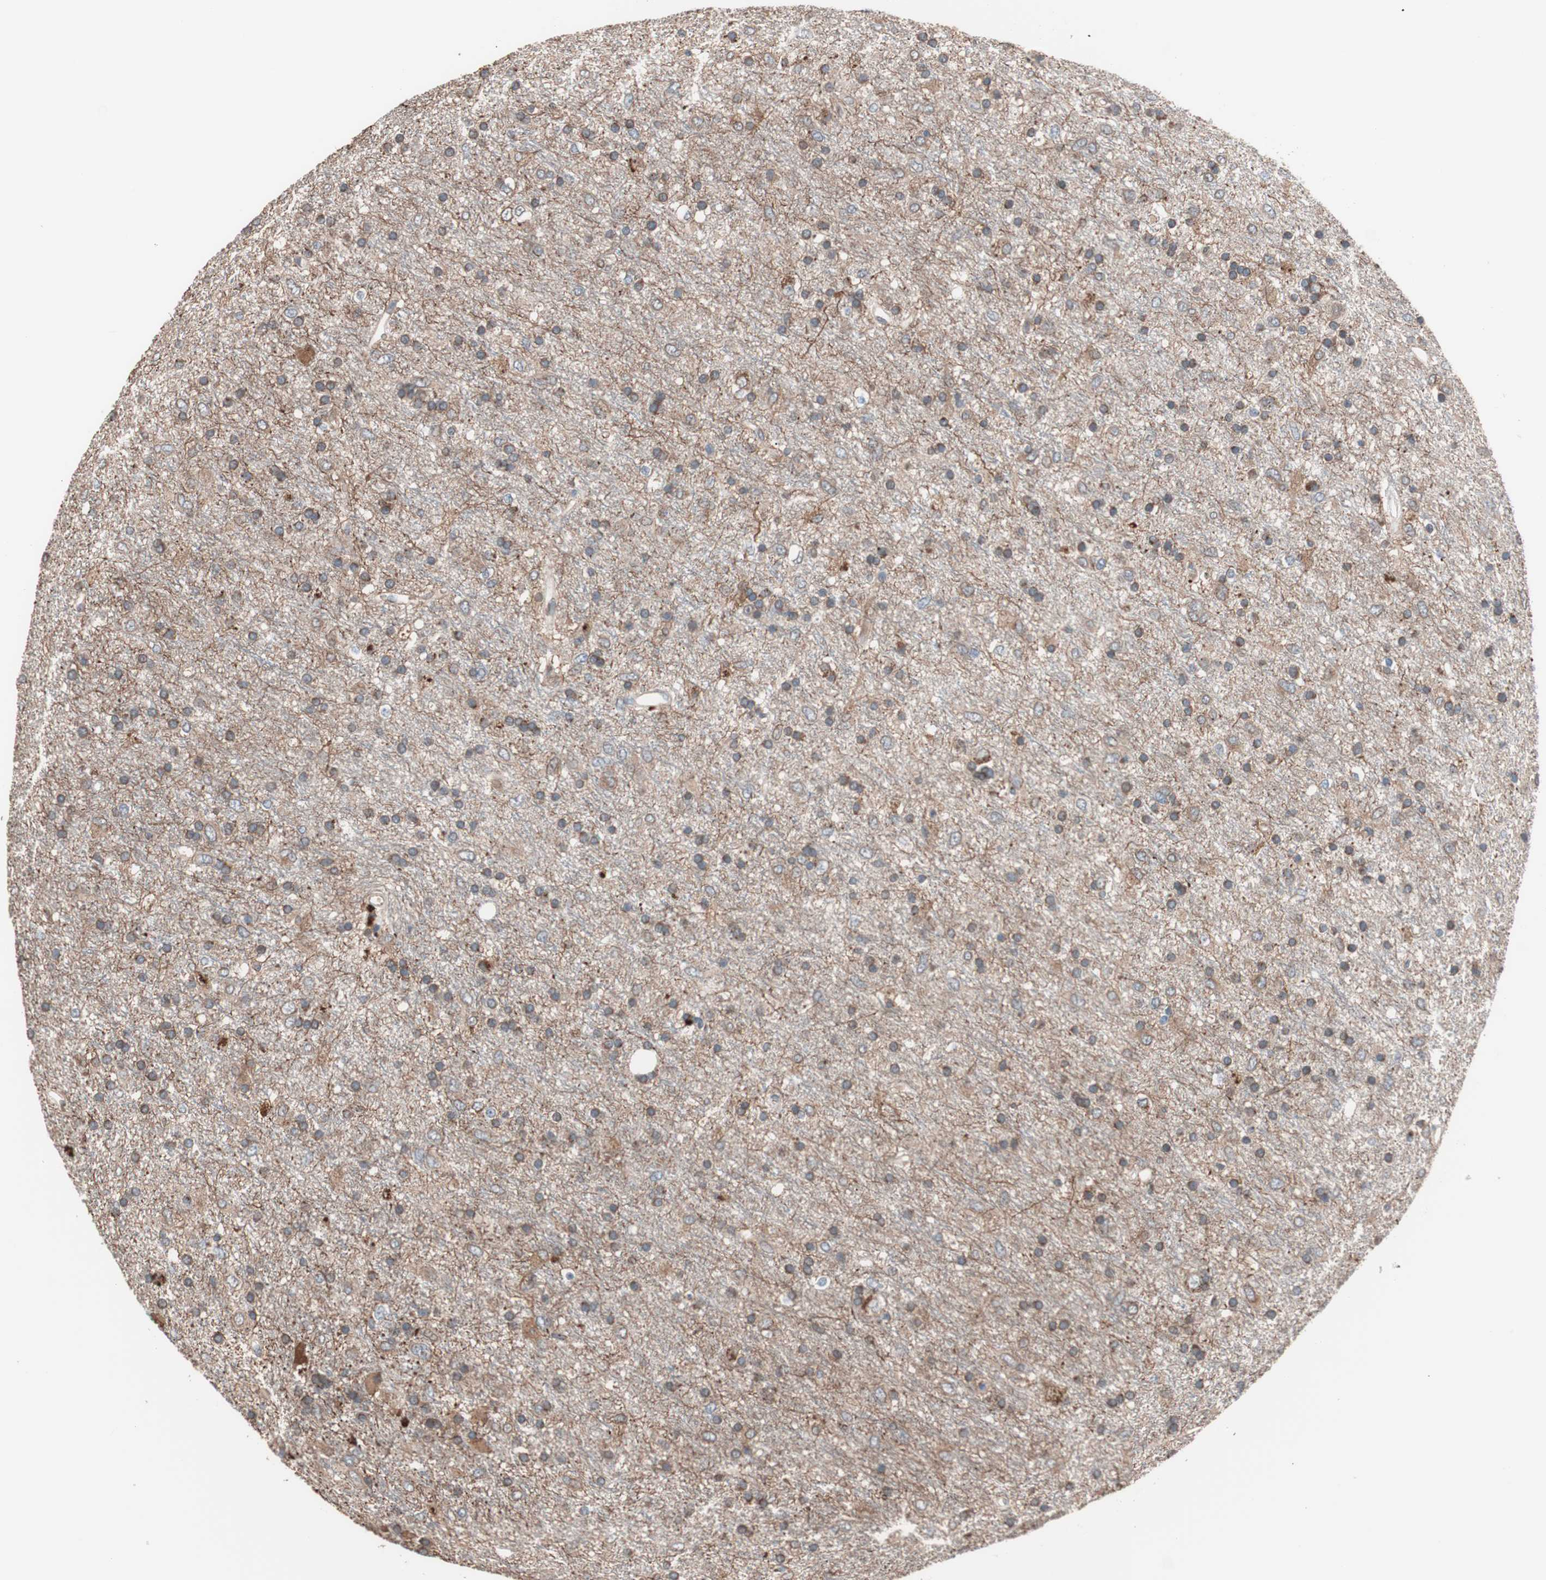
{"staining": {"intensity": "moderate", "quantity": ">75%", "location": "cytoplasmic/membranous"}, "tissue": "glioma", "cell_type": "Tumor cells", "image_type": "cancer", "snomed": [{"axis": "morphology", "description": "Glioma, malignant, Low grade"}, {"axis": "topography", "description": "Brain"}], "caption": "A high-resolution image shows immunohistochemistry (IHC) staining of malignant glioma (low-grade), which reveals moderate cytoplasmic/membranous positivity in approximately >75% of tumor cells. (IHC, brightfield microscopy, high magnification).", "gene": "GLYCTK", "patient": {"sex": "male", "age": 77}}